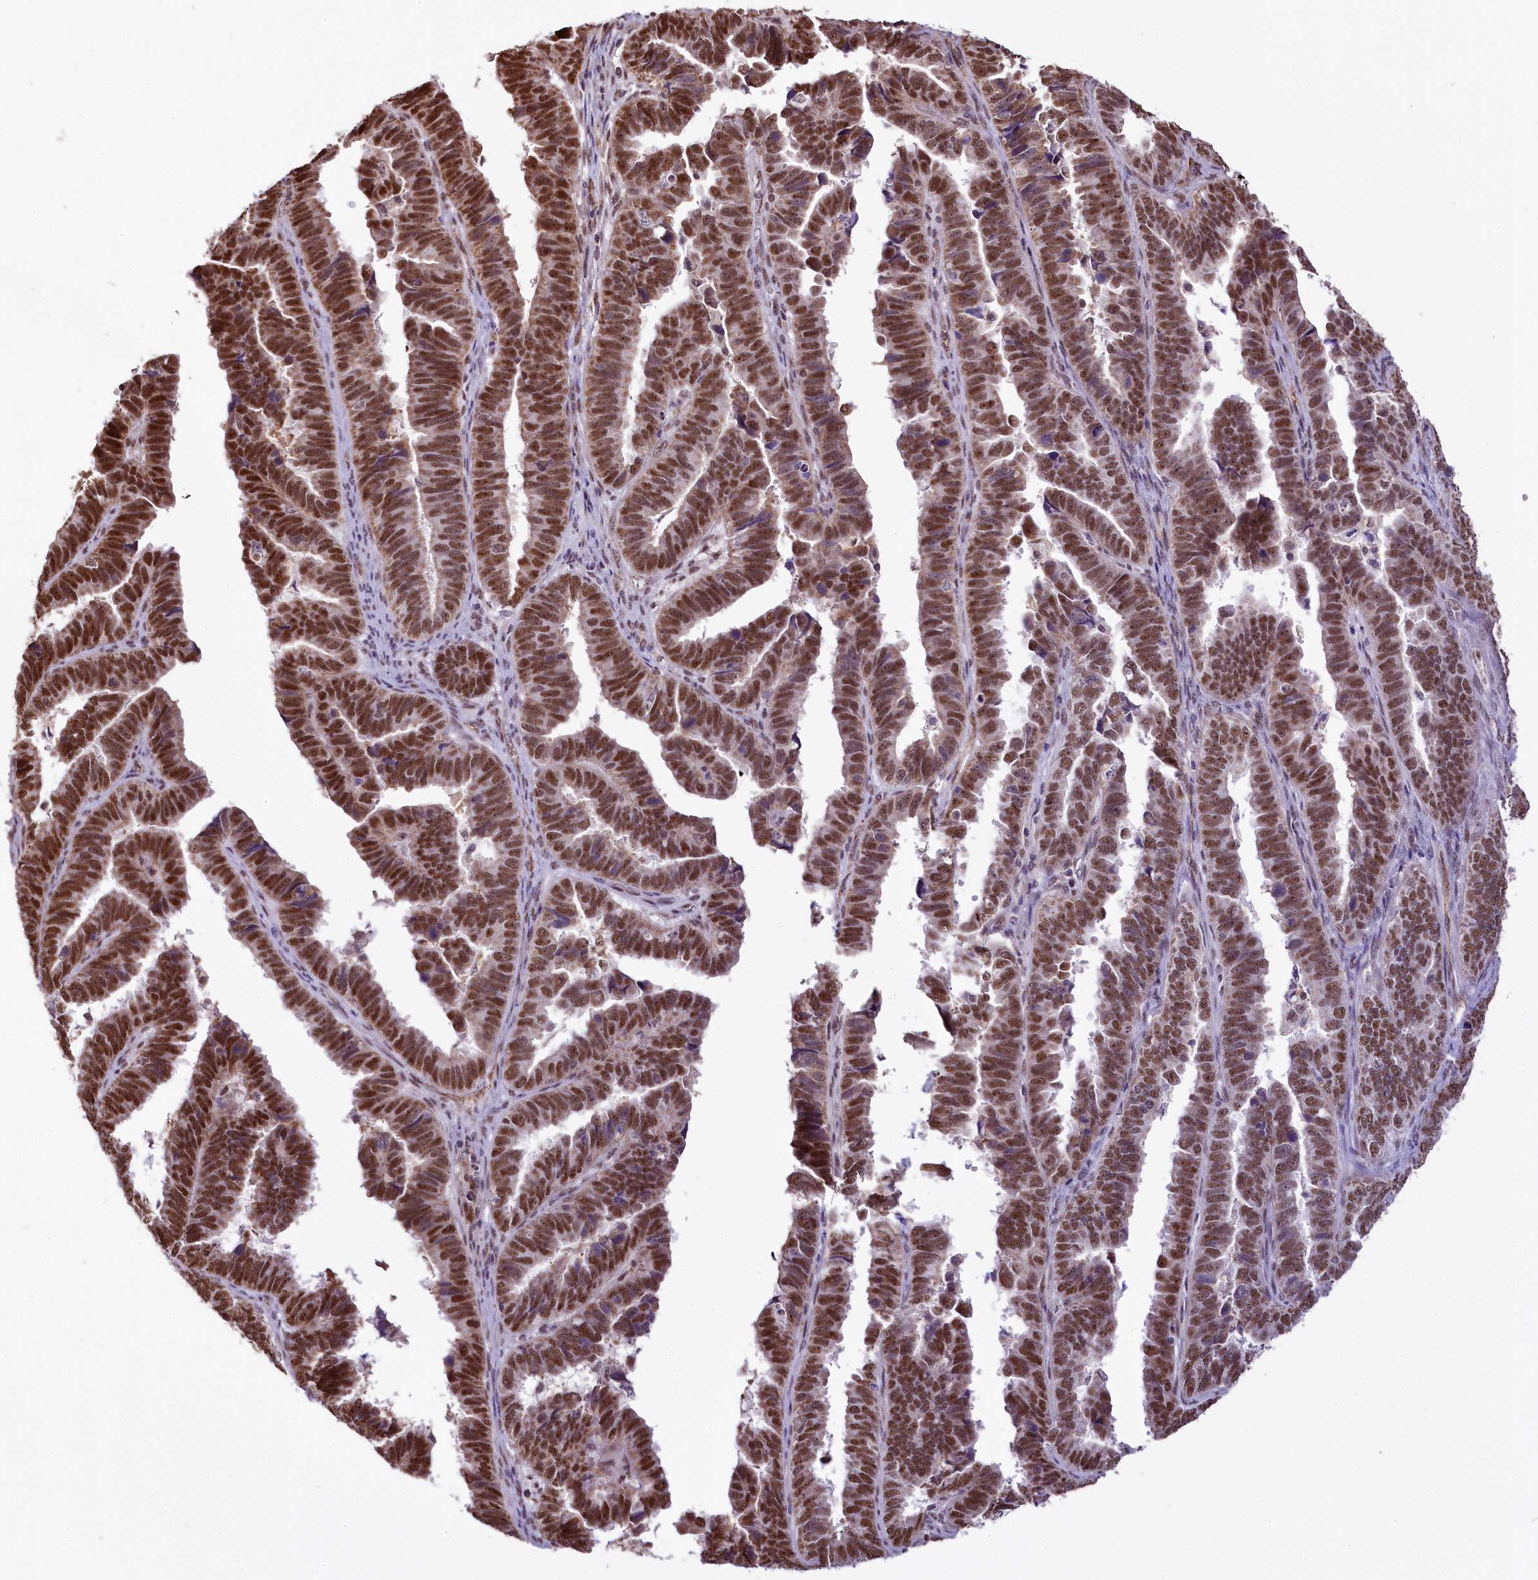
{"staining": {"intensity": "moderate", "quantity": ">75%", "location": "cytoplasmic/membranous,nuclear"}, "tissue": "endometrial cancer", "cell_type": "Tumor cells", "image_type": "cancer", "snomed": [{"axis": "morphology", "description": "Adenocarcinoma, NOS"}, {"axis": "topography", "description": "Endometrium"}], "caption": "A brown stain highlights moderate cytoplasmic/membranous and nuclear expression of a protein in endometrial adenocarcinoma tumor cells.", "gene": "MRPL54", "patient": {"sex": "female", "age": 75}}